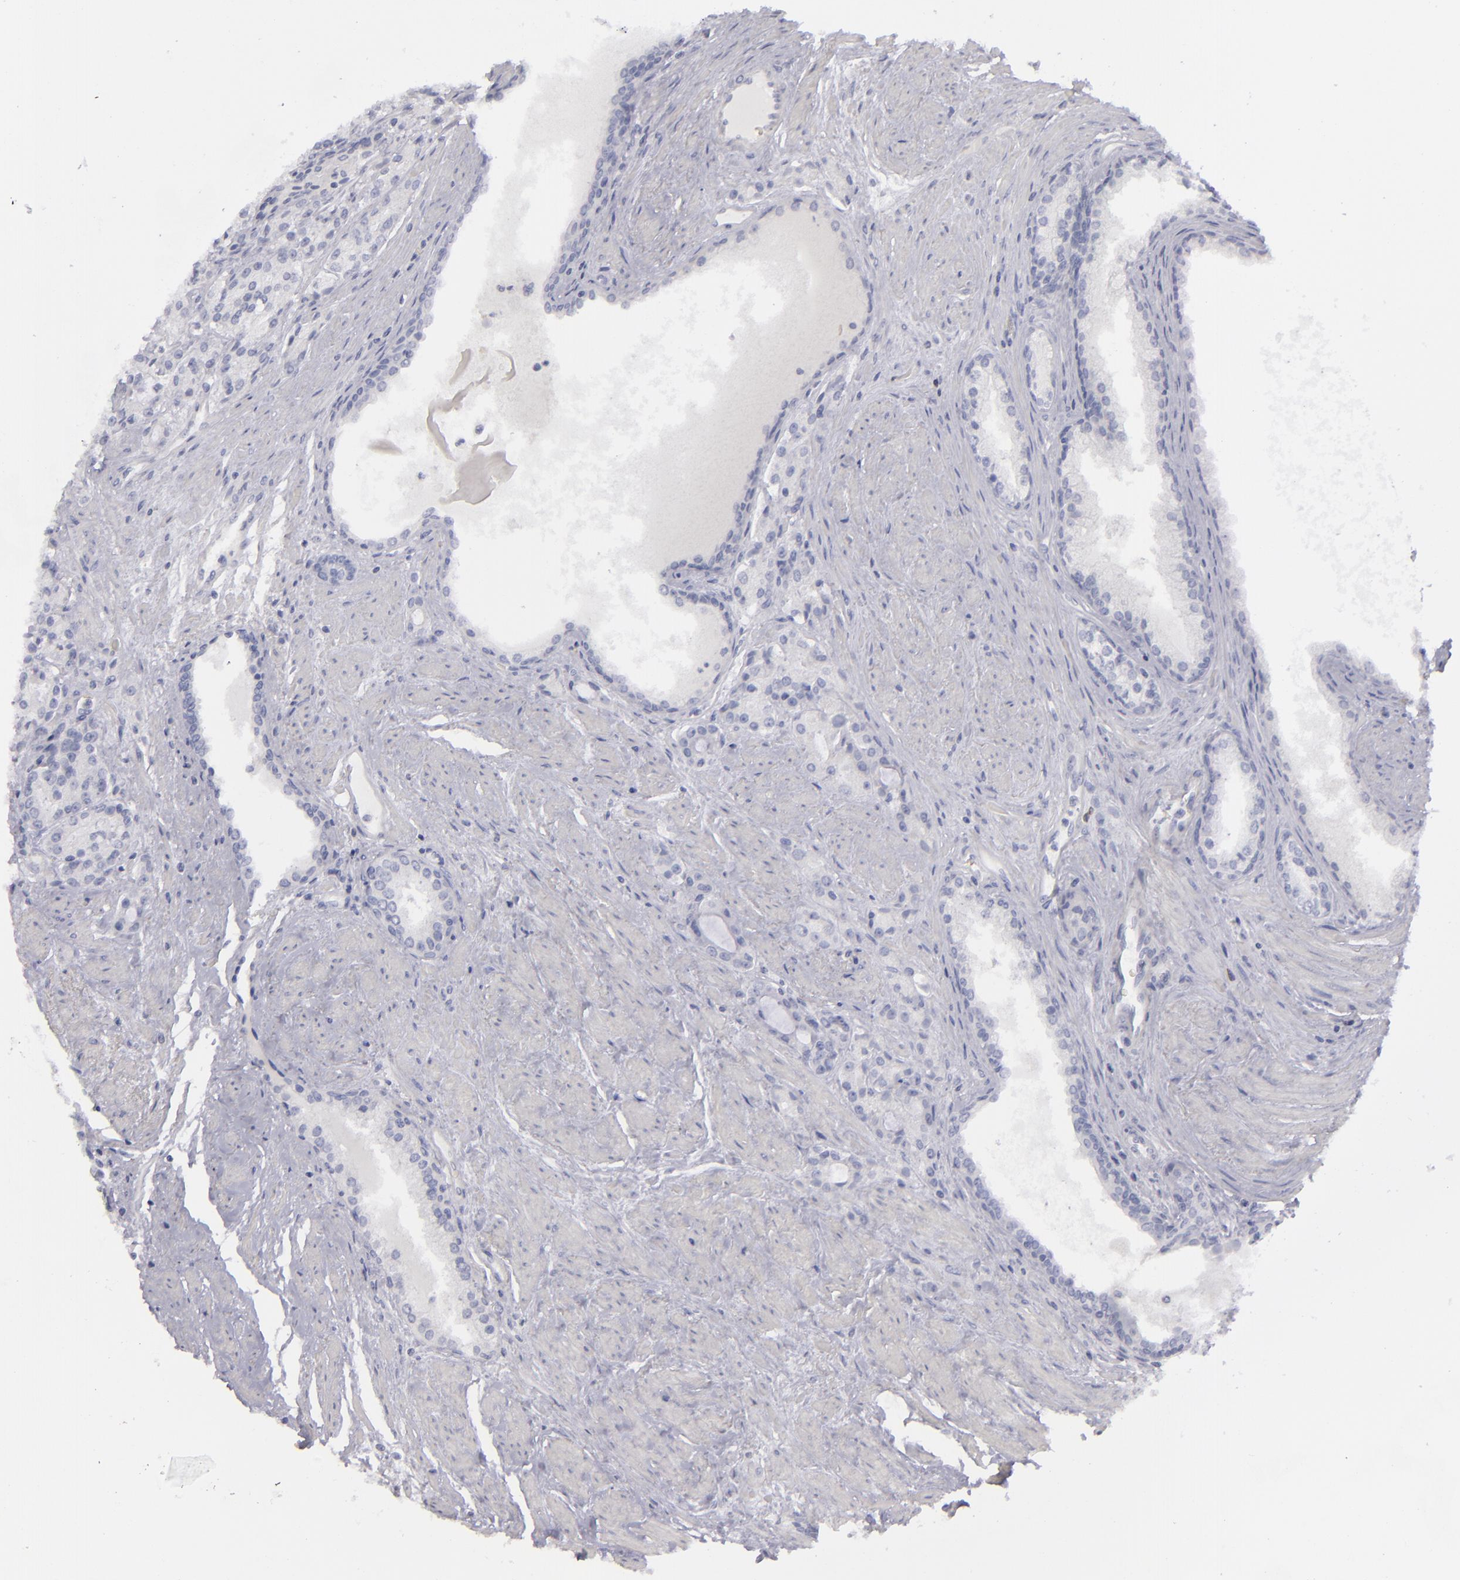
{"staining": {"intensity": "negative", "quantity": "none", "location": "none"}, "tissue": "prostate cancer", "cell_type": "Tumor cells", "image_type": "cancer", "snomed": [{"axis": "morphology", "description": "Adenocarcinoma, Medium grade"}, {"axis": "topography", "description": "Prostate"}], "caption": "IHC micrograph of human prostate cancer (adenocarcinoma (medium-grade)) stained for a protein (brown), which displays no staining in tumor cells.", "gene": "CD22", "patient": {"sex": "male", "age": 72}}